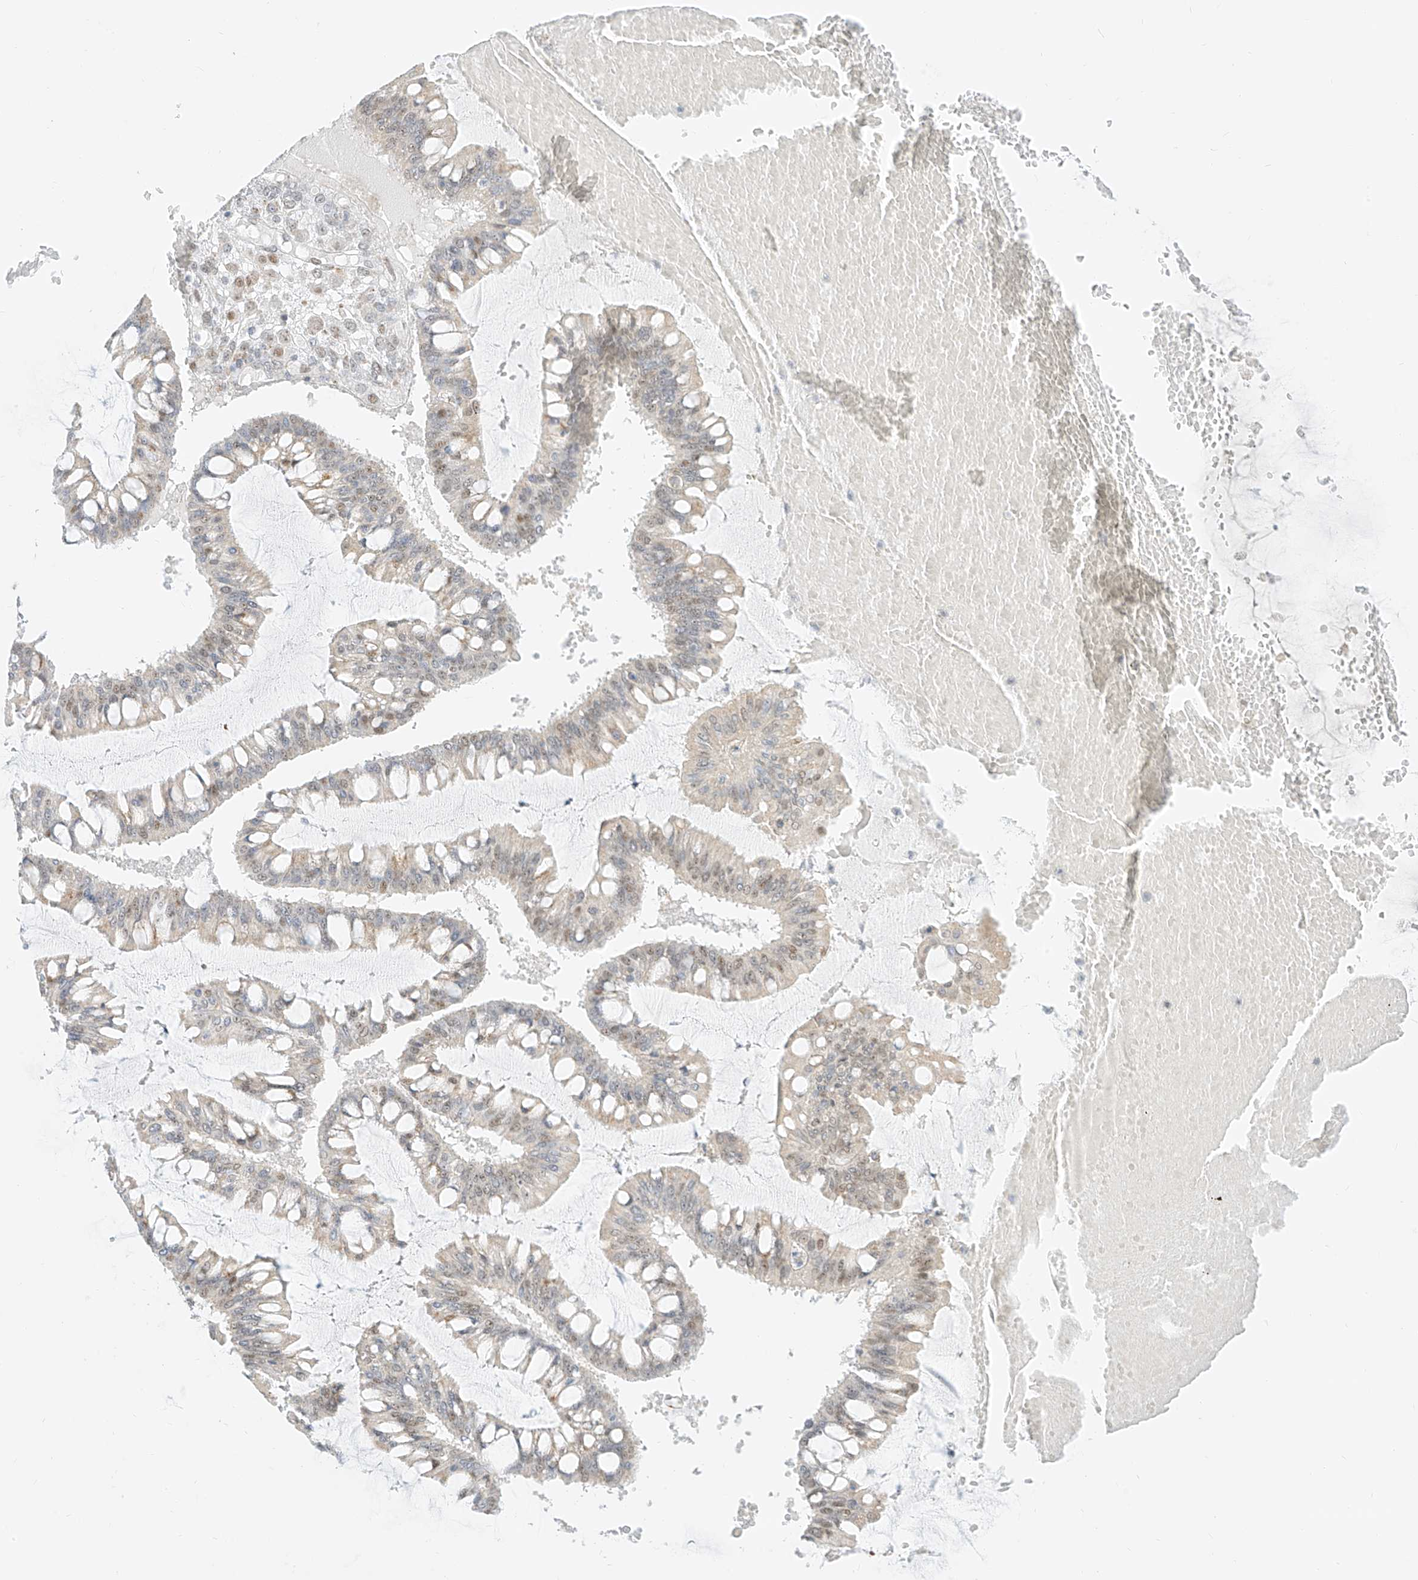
{"staining": {"intensity": "moderate", "quantity": "<25%", "location": "nuclear"}, "tissue": "ovarian cancer", "cell_type": "Tumor cells", "image_type": "cancer", "snomed": [{"axis": "morphology", "description": "Cystadenocarcinoma, mucinous, NOS"}, {"axis": "topography", "description": "Ovary"}], "caption": "An IHC micrograph of neoplastic tissue is shown. Protein staining in brown labels moderate nuclear positivity in ovarian cancer within tumor cells. (IHC, brightfield microscopy, high magnification).", "gene": "SUPT5H", "patient": {"sex": "female", "age": 73}}